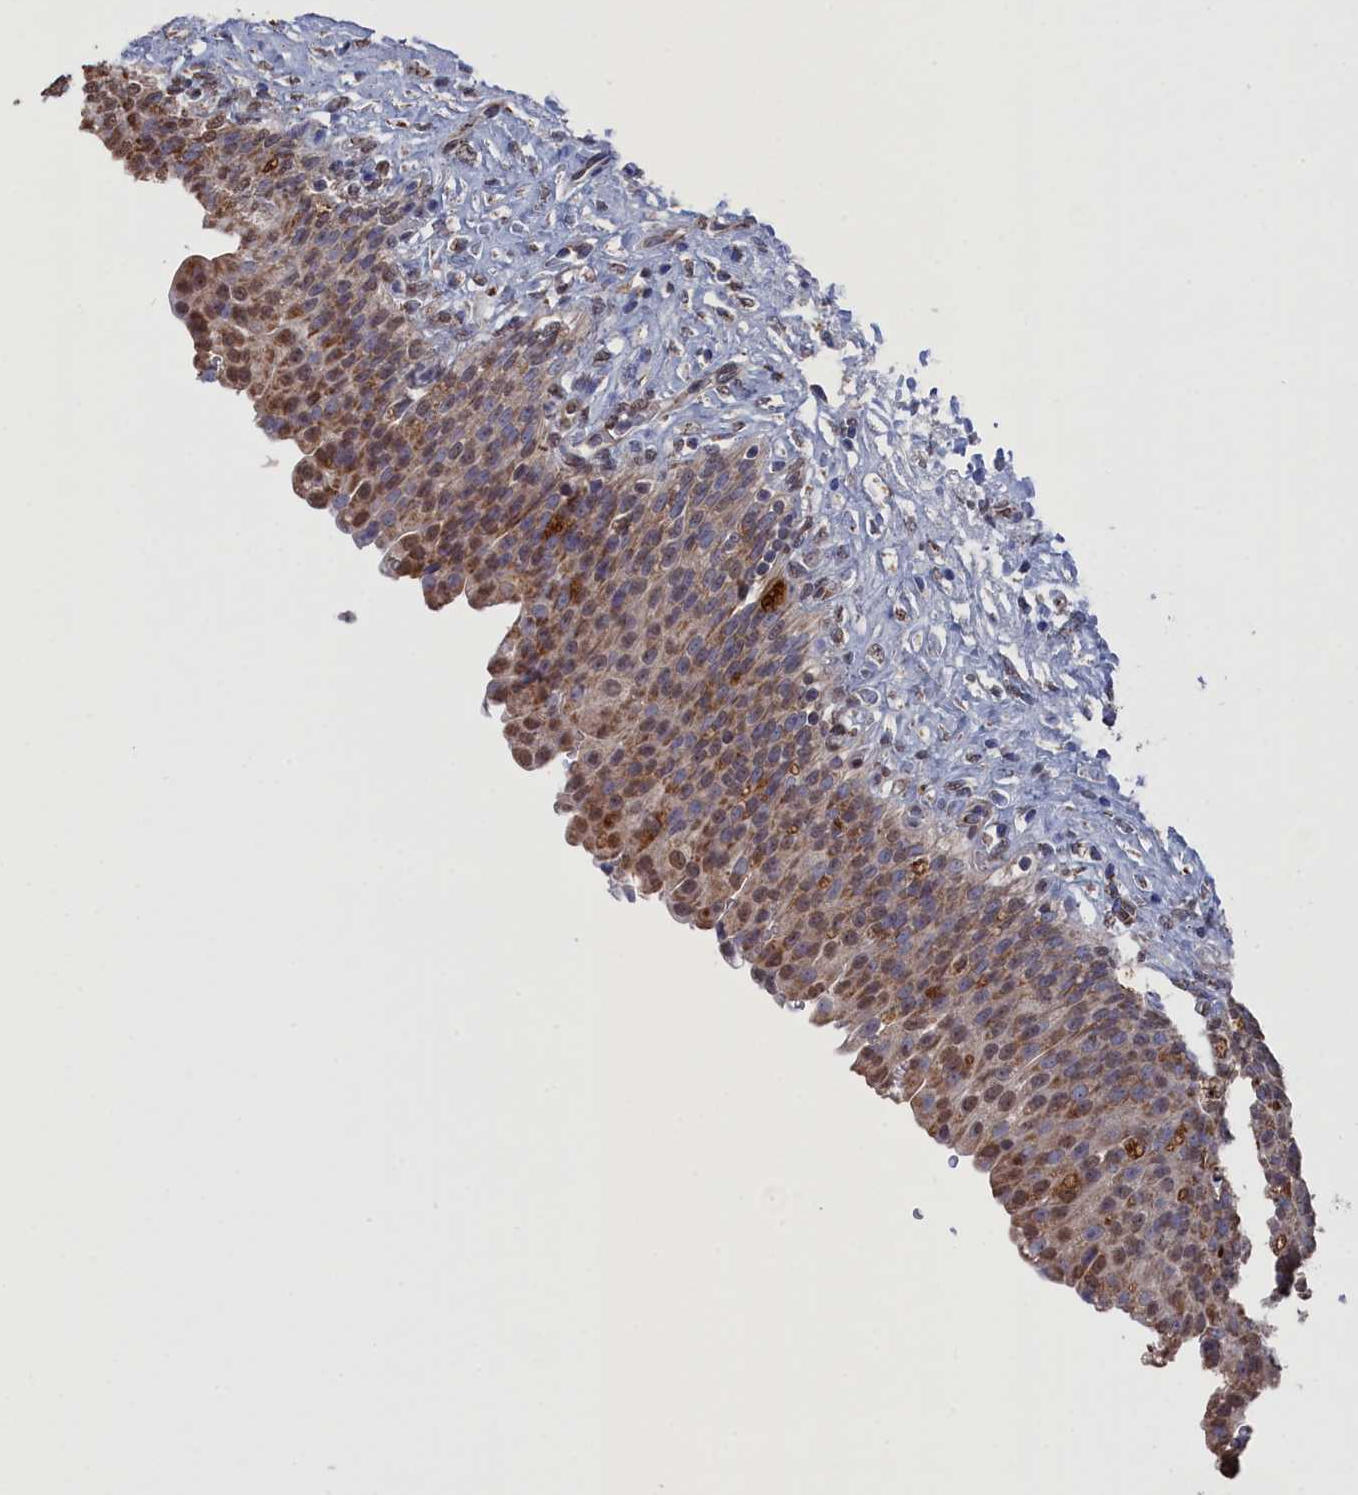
{"staining": {"intensity": "moderate", "quantity": "25%-75%", "location": "nuclear"}, "tissue": "urinary bladder", "cell_type": "Urothelial cells", "image_type": "normal", "snomed": [{"axis": "morphology", "description": "Urothelial carcinoma, High grade"}, {"axis": "topography", "description": "Urinary bladder"}], "caption": "The histopathology image exhibits immunohistochemical staining of benign urinary bladder. There is moderate nuclear expression is appreciated in approximately 25%-75% of urothelial cells. (IHC, brightfield microscopy, high magnification).", "gene": "SMG9", "patient": {"sex": "male", "age": 46}}